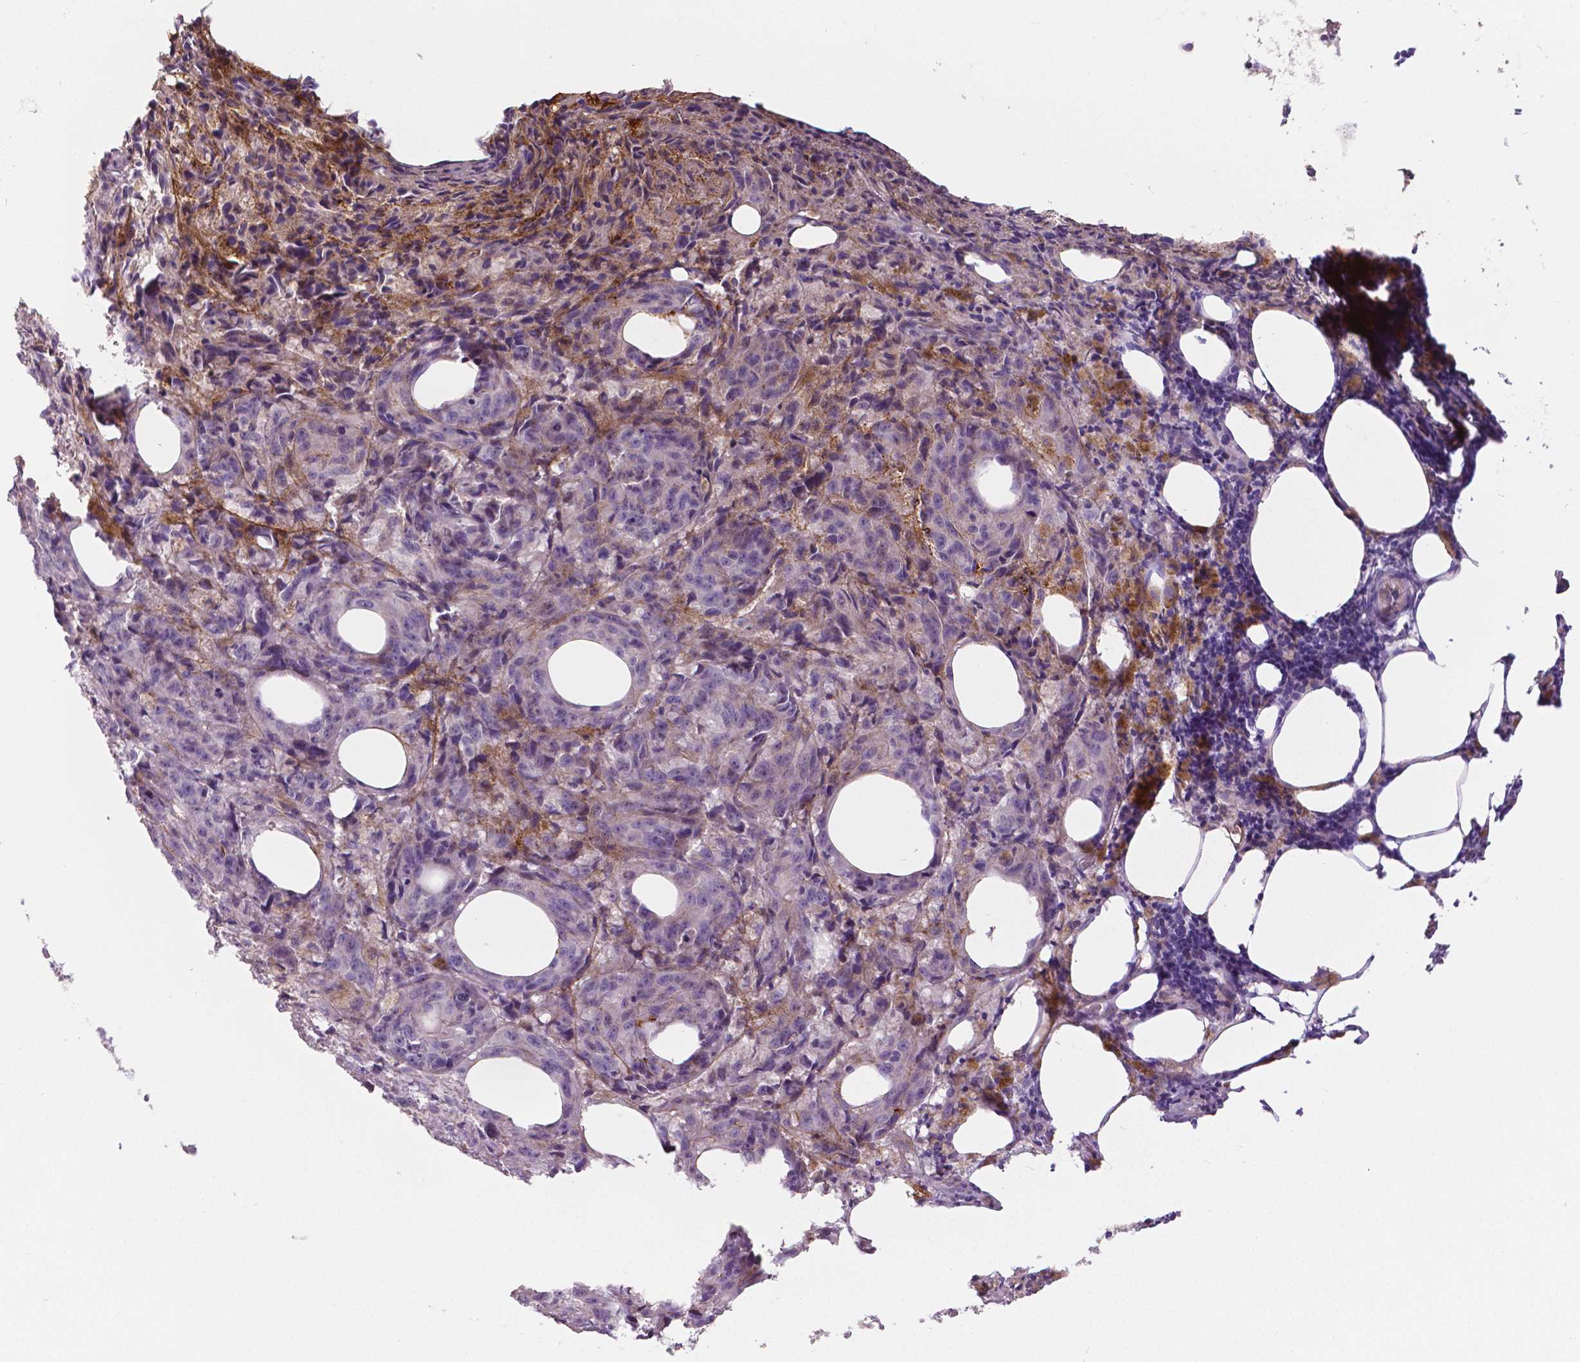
{"staining": {"intensity": "negative", "quantity": "none", "location": "none"}, "tissue": "melanoma", "cell_type": "Tumor cells", "image_type": "cancer", "snomed": [{"axis": "morphology", "description": "Malignant melanoma, NOS"}, {"axis": "topography", "description": "Skin"}], "caption": "The immunohistochemistry photomicrograph has no significant staining in tumor cells of melanoma tissue.", "gene": "FLT1", "patient": {"sex": "female", "age": 34}}